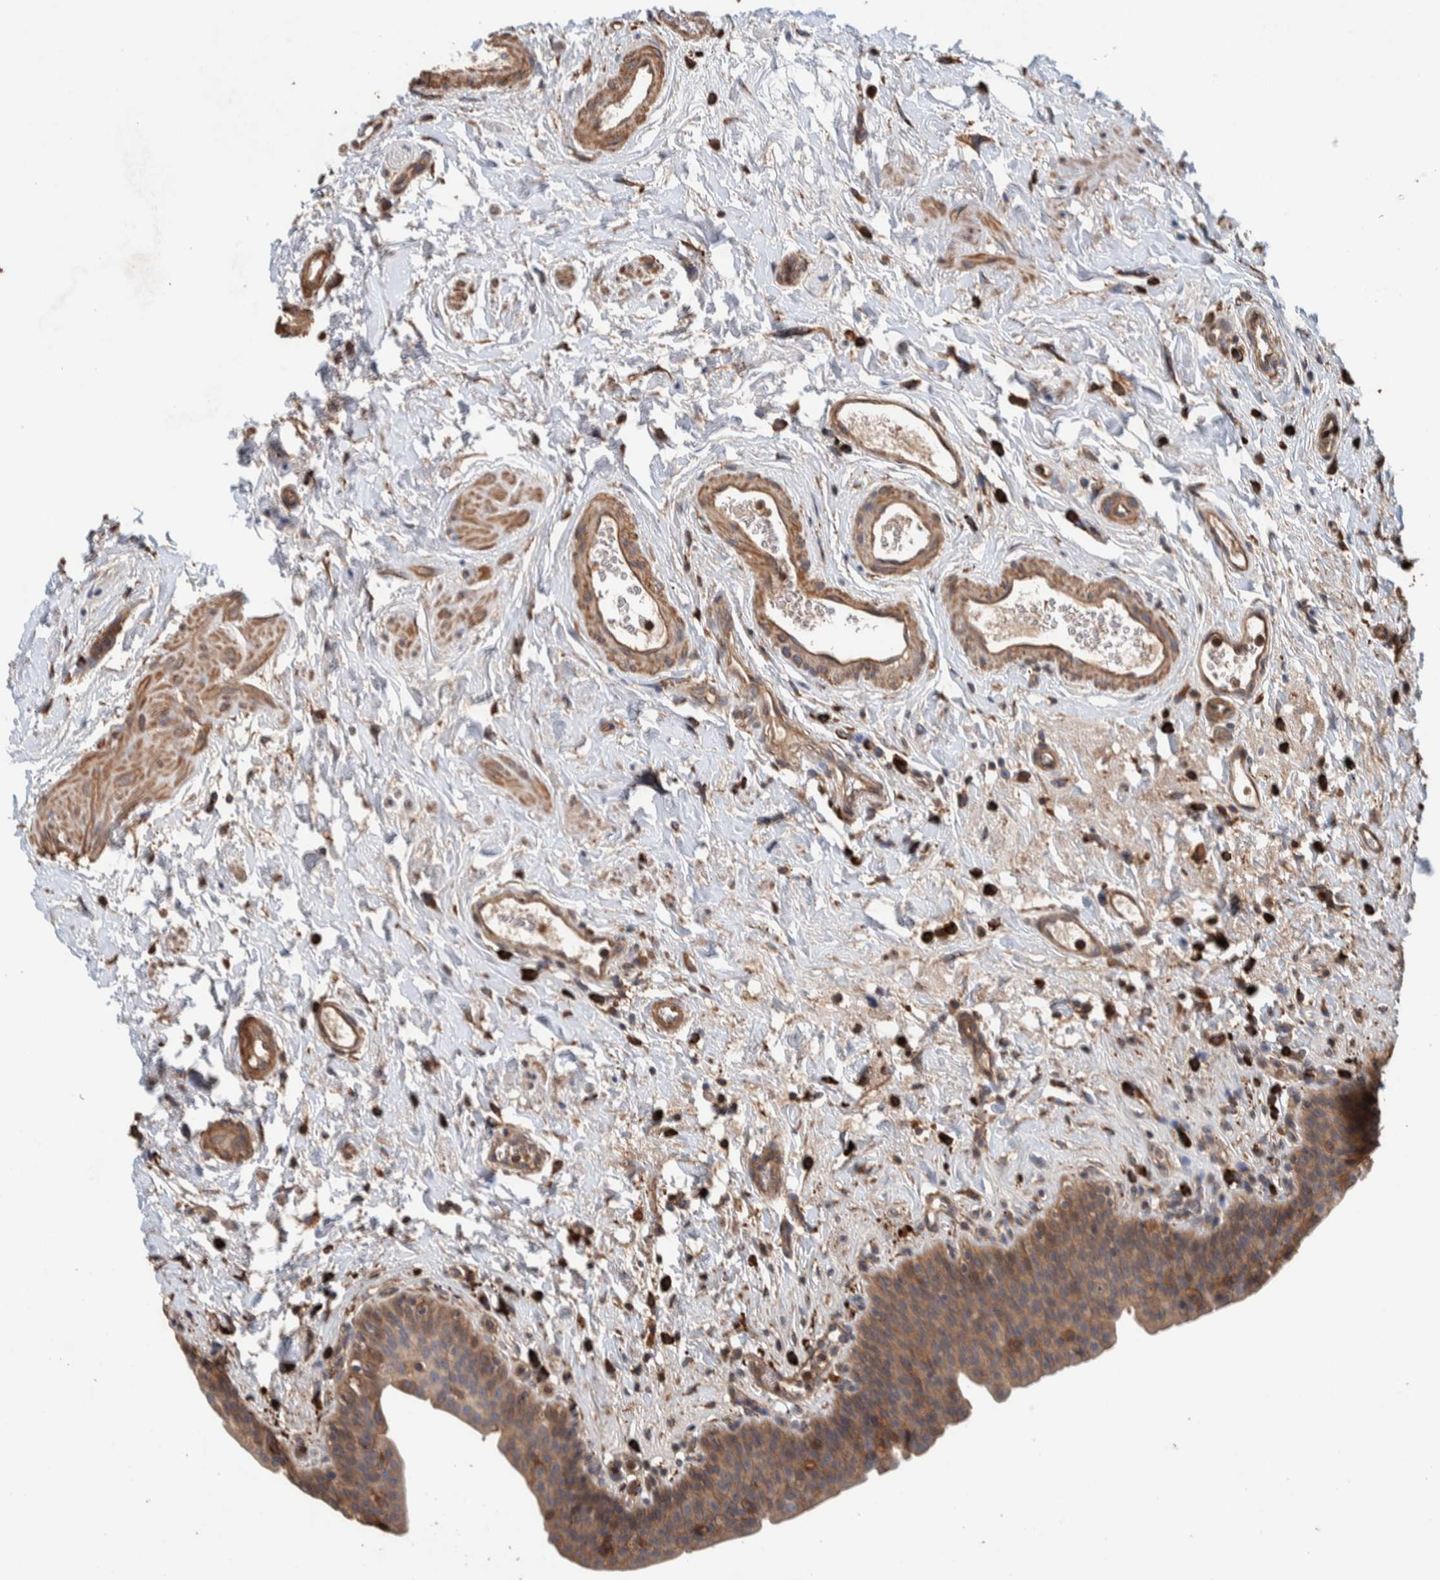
{"staining": {"intensity": "moderate", "quantity": ">75%", "location": "cytoplasmic/membranous"}, "tissue": "urinary bladder", "cell_type": "Urothelial cells", "image_type": "normal", "snomed": [{"axis": "morphology", "description": "Normal tissue, NOS"}, {"axis": "topography", "description": "Urinary bladder"}], "caption": "This is an image of IHC staining of benign urinary bladder, which shows moderate staining in the cytoplasmic/membranous of urothelial cells.", "gene": "PLA2G3", "patient": {"sex": "male", "age": 83}}